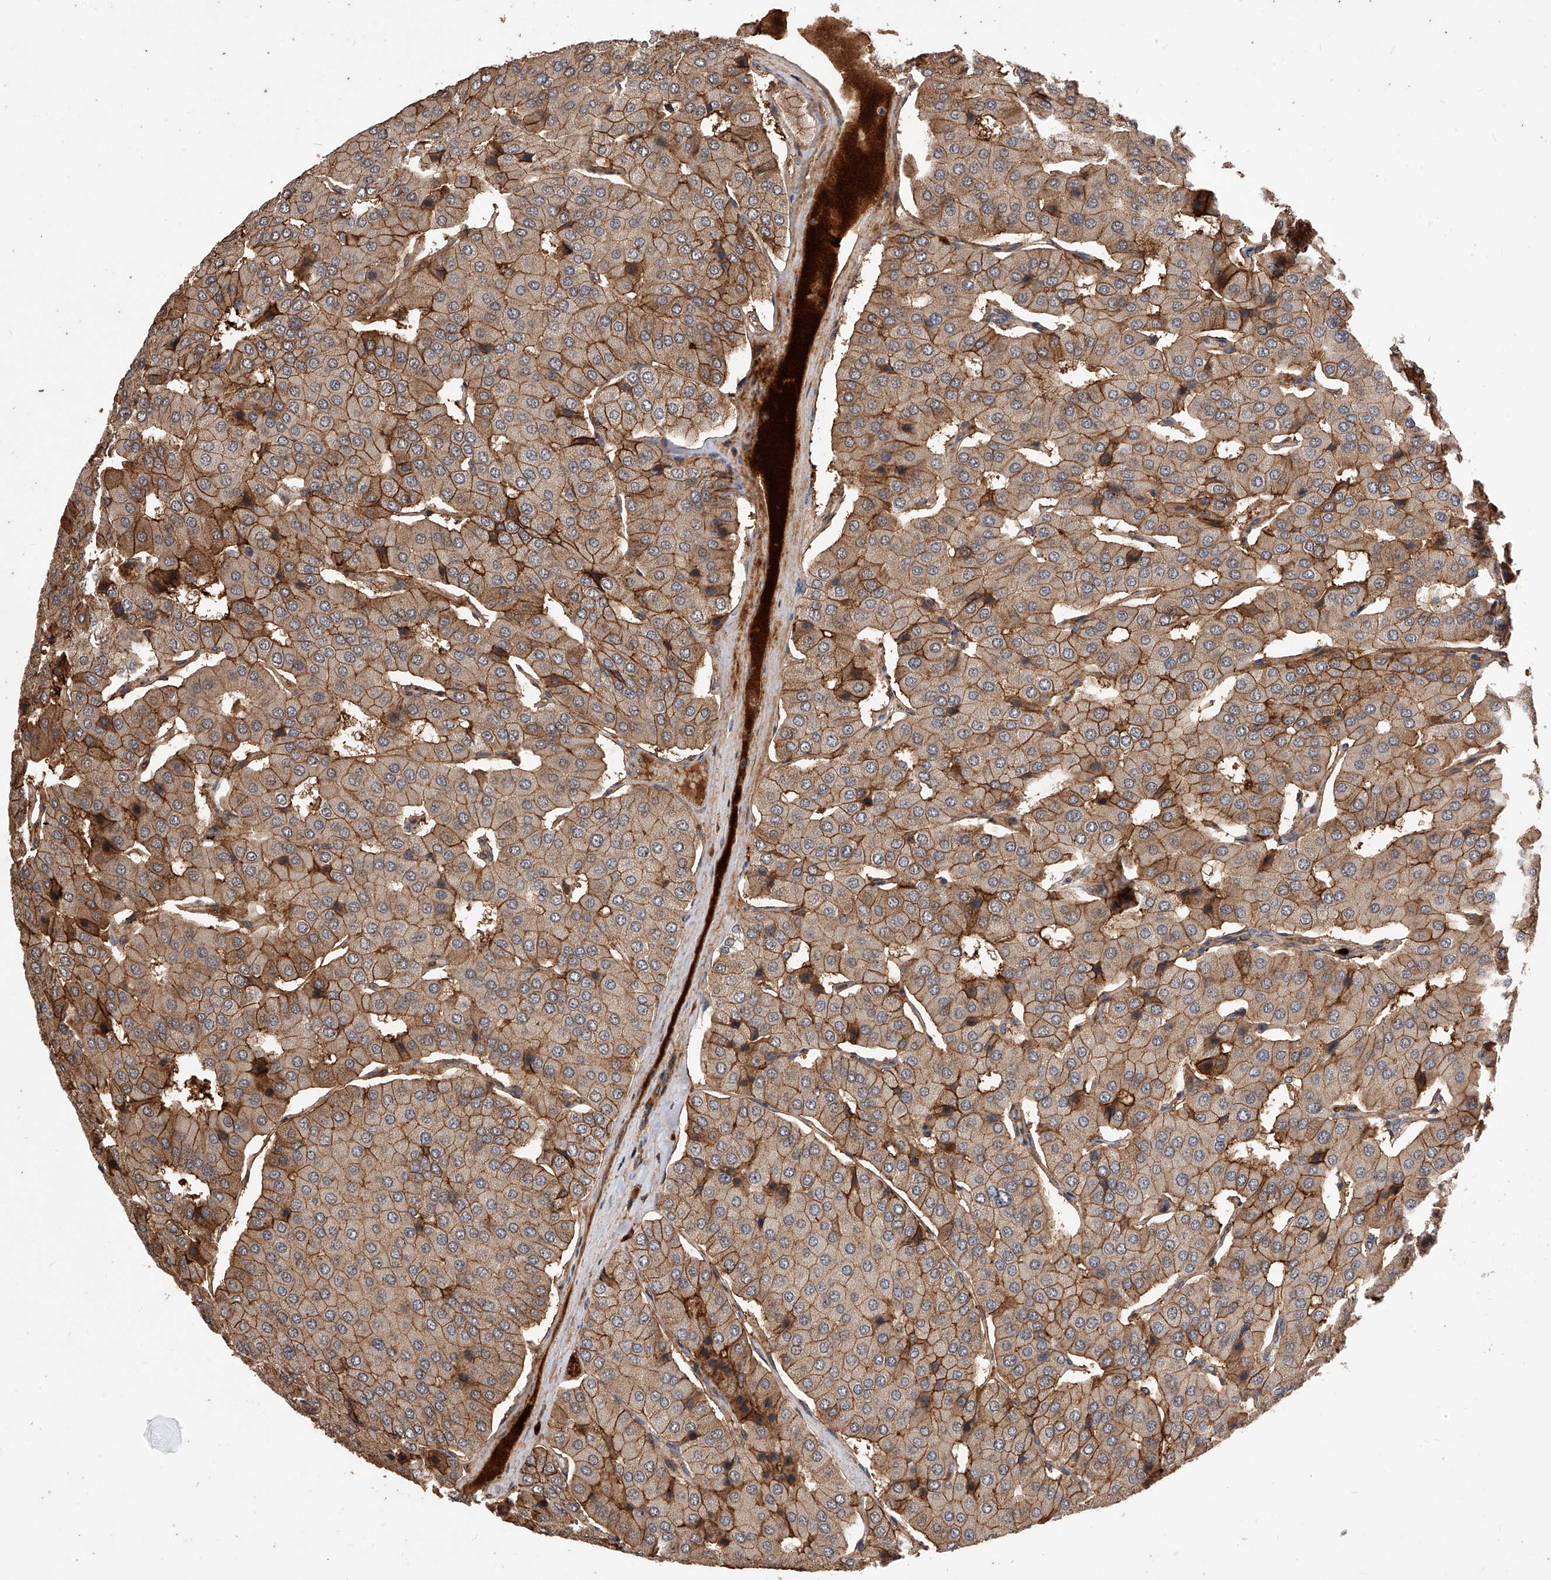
{"staining": {"intensity": "moderate", "quantity": ">75%", "location": "cytoplasmic/membranous"}, "tissue": "parathyroid gland", "cell_type": "Glandular cells", "image_type": "normal", "snomed": [{"axis": "morphology", "description": "Normal tissue, NOS"}, {"axis": "morphology", "description": "Adenoma, NOS"}, {"axis": "topography", "description": "Parathyroid gland"}], "caption": "Protein staining shows moderate cytoplasmic/membranous staining in about >75% of glandular cells in normal parathyroid gland.", "gene": "CFAP410", "patient": {"sex": "female", "age": 86}}